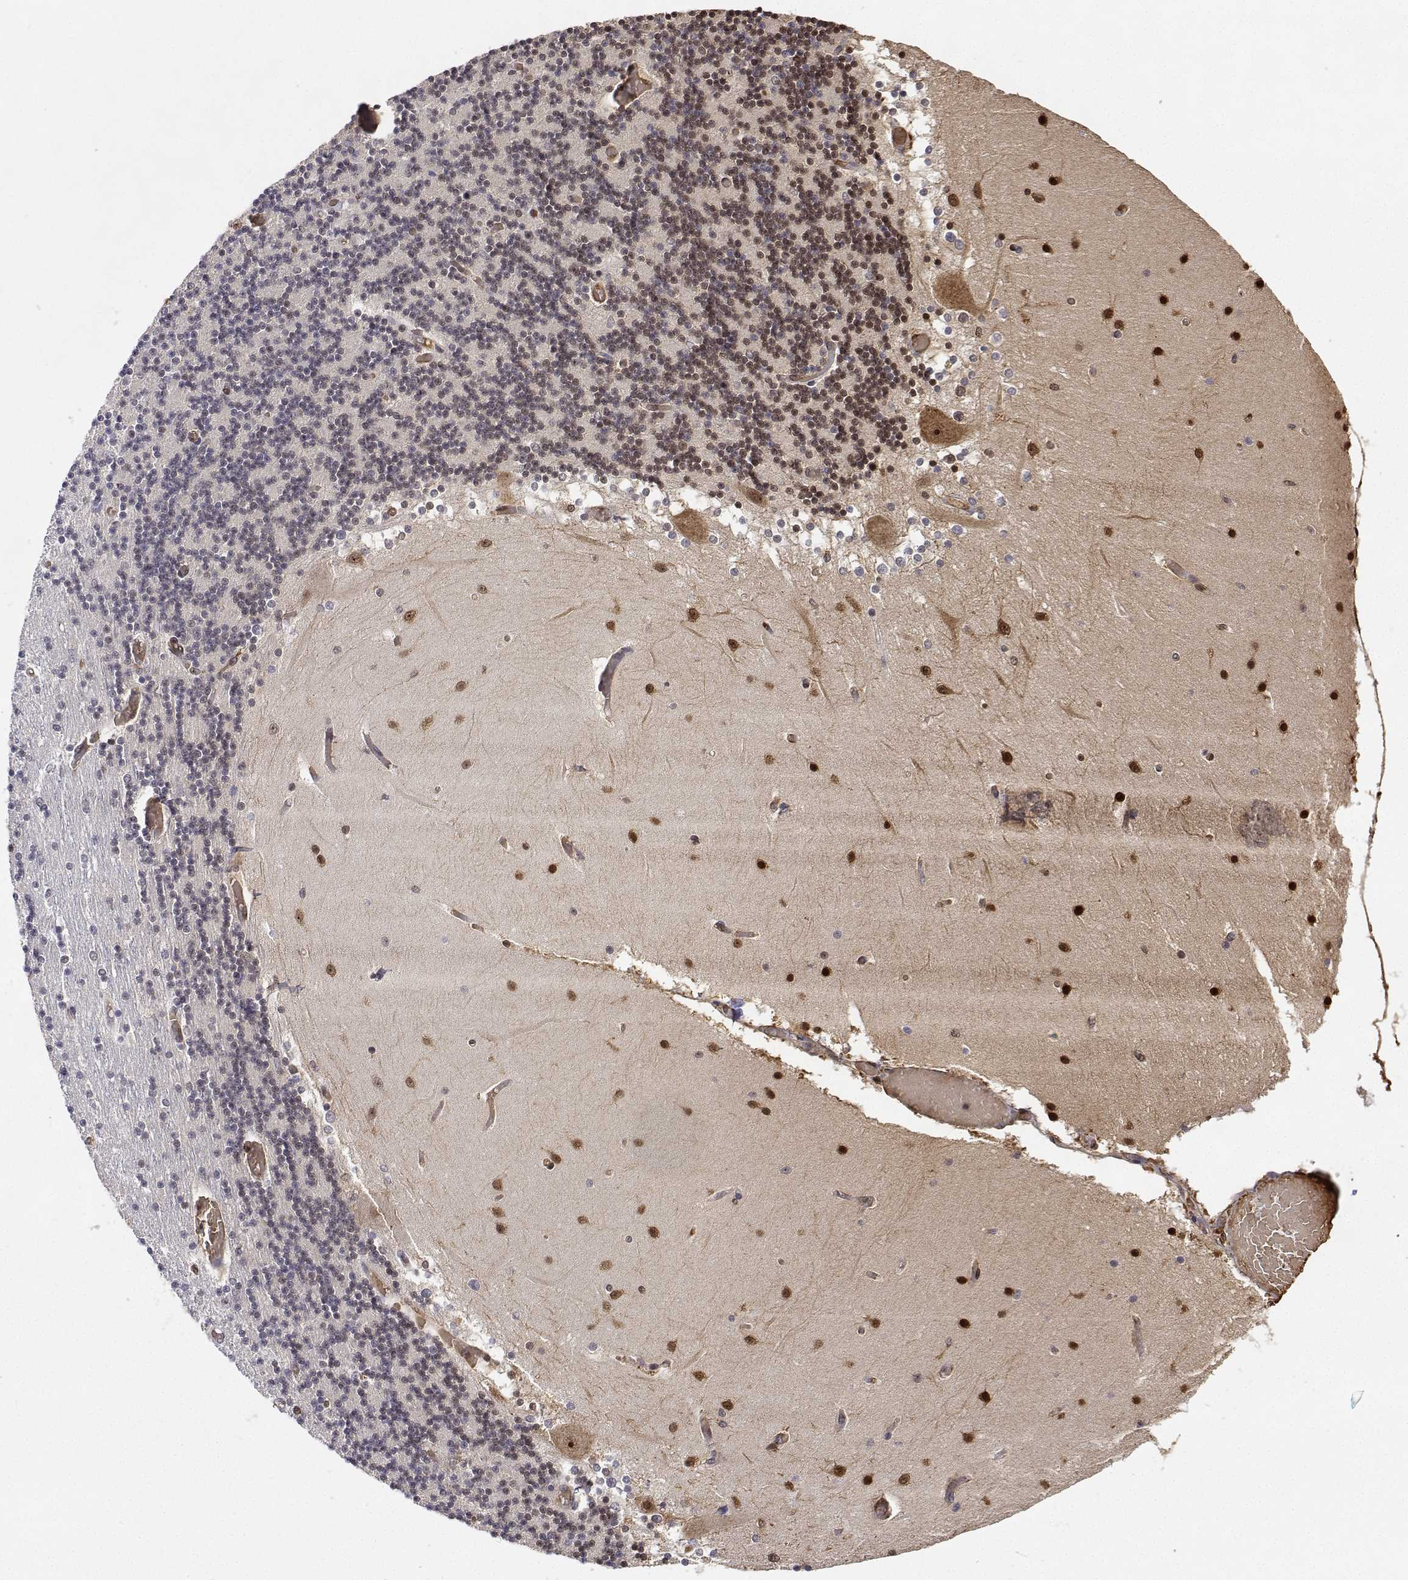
{"staining": {"intensity": "moderate", "quantity": "25%-75%", "location": "nuclear"}, "tissue": "cerebellum", "cell_type": "Cells in granular layer", "image_type": "normal", "snomed": [{"axis": "morphology", "description": "Normal tissue, NOS"}, {"axis": "topography", "description": "Cerebellum"}], "caption": "A high-resolution histopathology image shows IHC staining of unremarkable cerebellum, which demonstrates moderate nuclear staining in approximately 25%-75% of cells in granular layer.", "gene": "ADAR", "patient": {"sex": "female", "age": 28}}